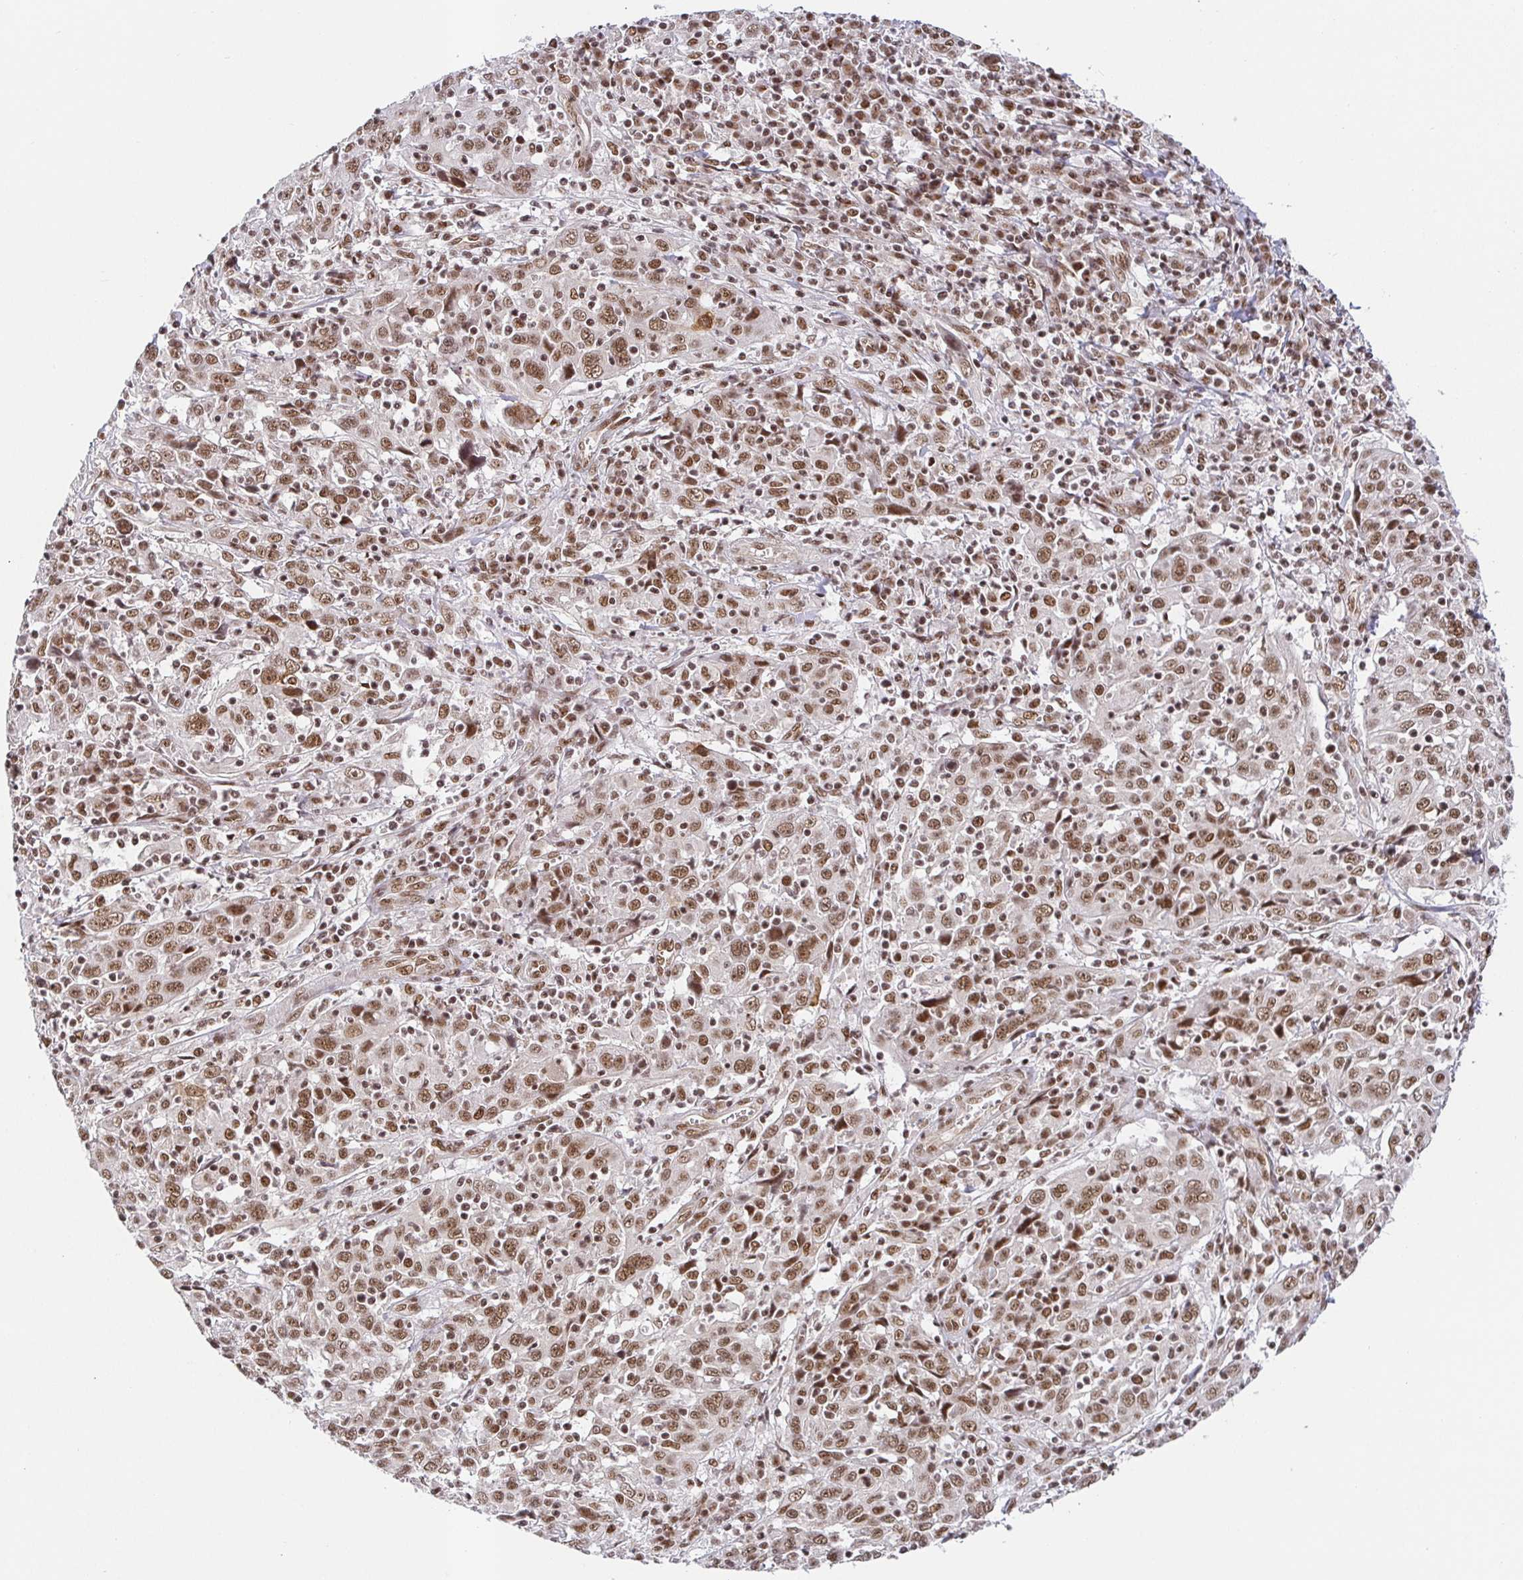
{"staining": {"intensity": "moderate", "quantity": ">75%", "location": "nuclear"}, "tissue": "cervical cancer", "cell_type": "Tumor cells", "image_type": "cancer", "snomed": [{"axis": "morphology", "description": "Squamous cell carcinoma, NOS"}, {"axis": "topography", "description": "Cervix"}], "caption": "Tumor cells display medium levels of moderate nuclear staining in about >75% of cells in cervical cancer. (Stains: DAB (3,3'-diaminobenzidine) in brown, nuclei in blue, Microscopy: brightfield microscopy at high magnification).", "gene": "USF1", "patient": {"sex": "female", "age": 46}}